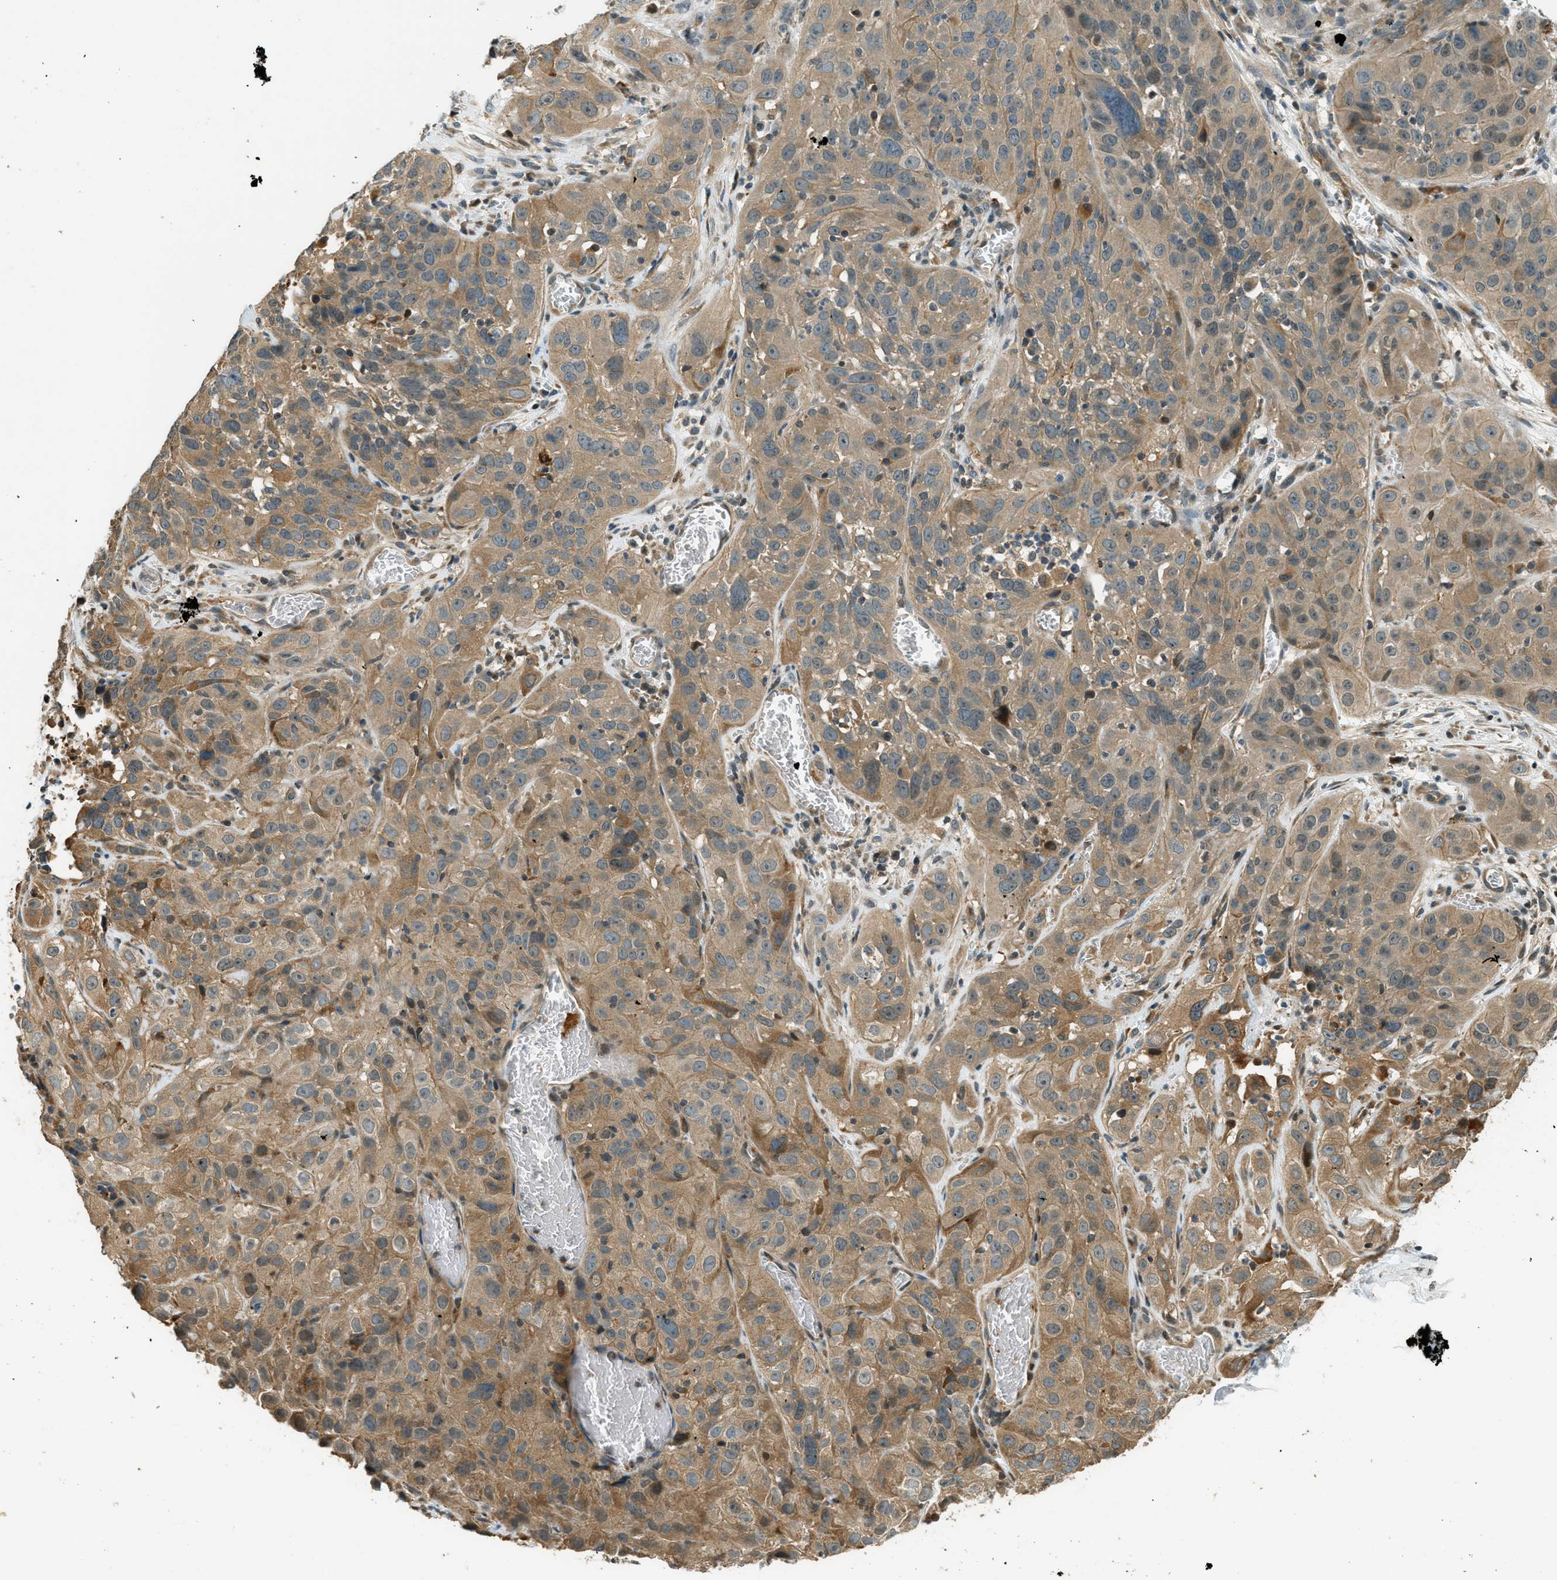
{"staining": {"intensity": "moderate", "quantity": ">75%", "location": "cytoplasmic/membranous"}, "tissue": "cervical cancer", "cell_type": "Tumor cells", "image_type": "cancer", "snomed": [{"axis": "morphology", "description": "Squamous cell carcinoma, NOS"}, {"axis": "topography", "description": "Cervix"}], "caption": "Cervical cancer stained with a protein marker demonstrates moderate staining in tumor cells.", "gene": "PTPN23", "patient": {"sex": "female", "age": 32}}